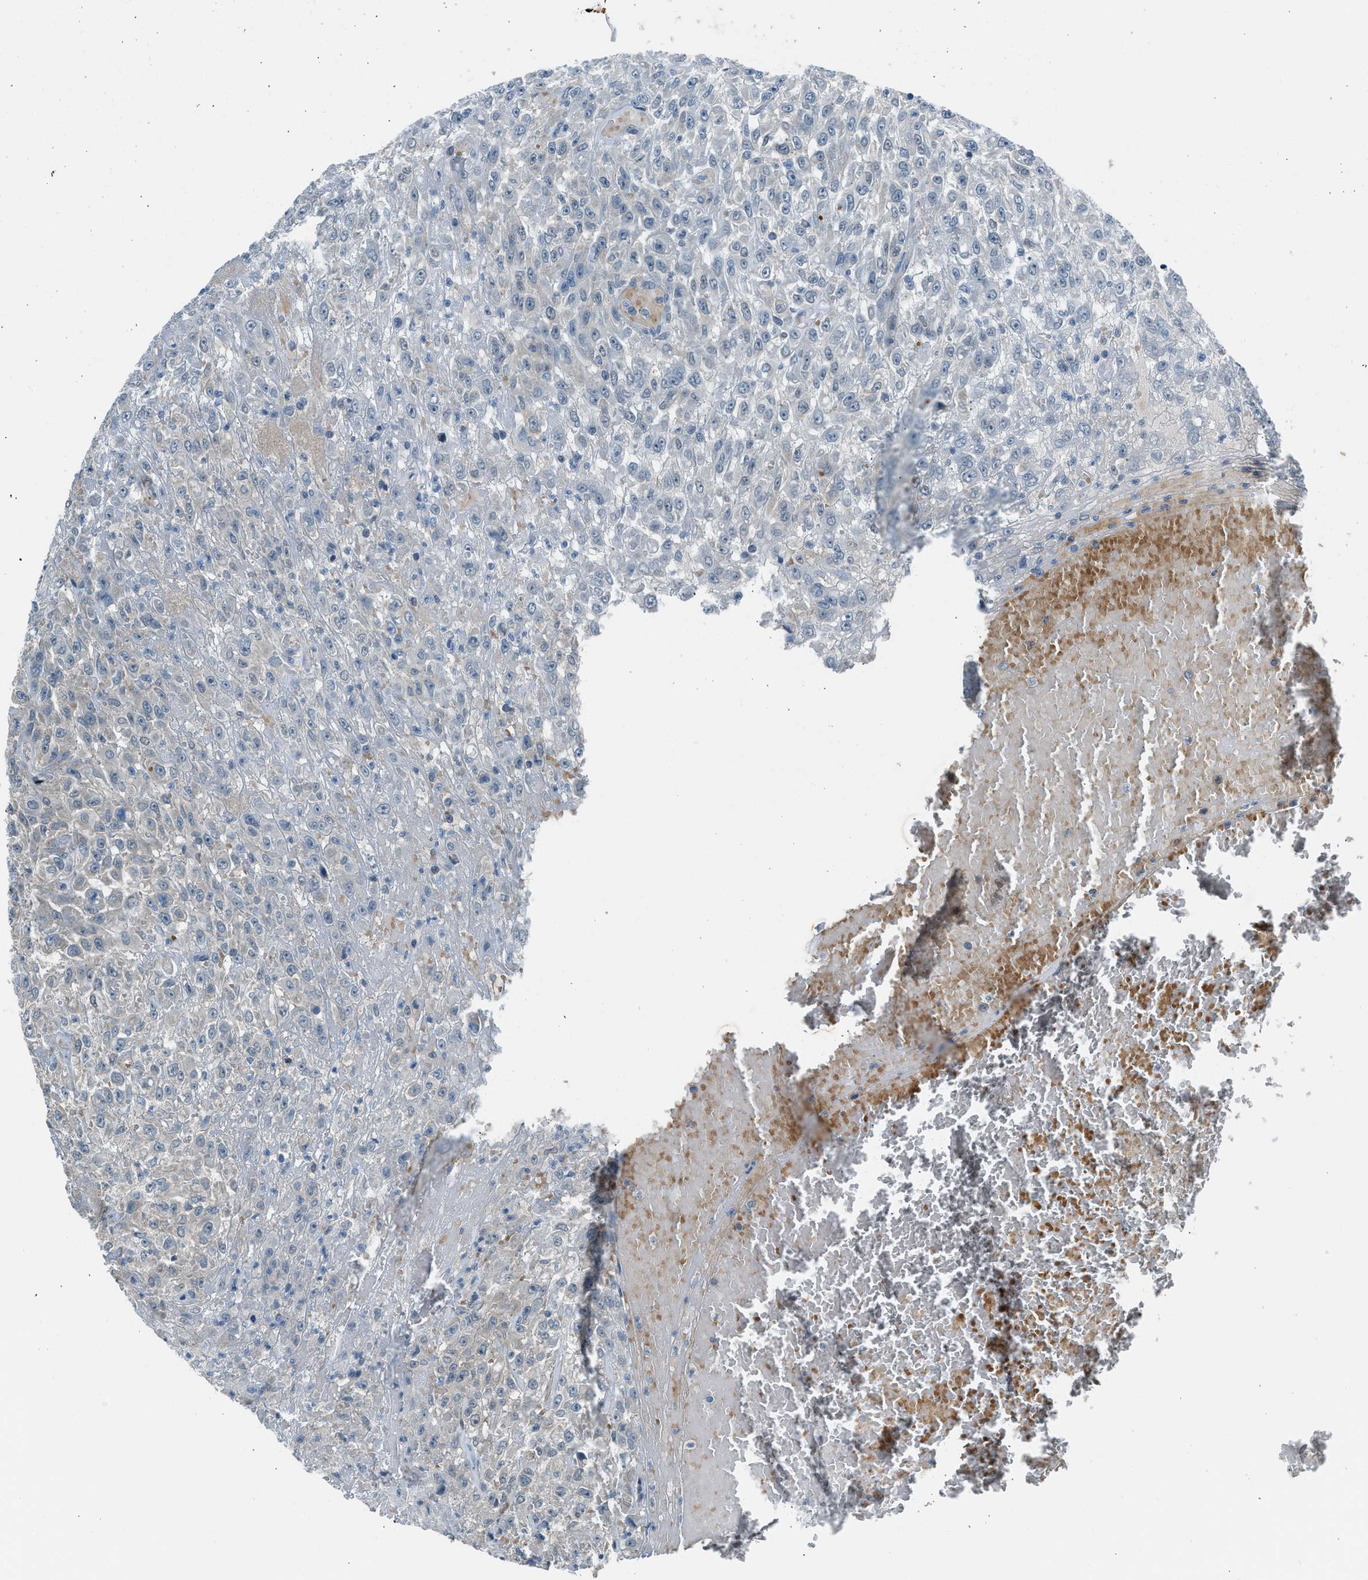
{"staining": {"intensity": "negative", "quantity": "none", "location": "none"}, "tissue": "urothelial cancer", "cell_type": "Tumor cells", "image_type": "cancer", "snomed": [{"axis": "morphology", "description": "Urothelial carcinoma, High grade"}, {"axis": "topography", "description": "Urinary bladder"}], "caption": "Urothelial carcinoma (high-grade) was stained to show a protein in brown. There is no significant positivity in tumor cells.", "gene": "LMLN", "patient": {"sex": "male", "age": 46}}